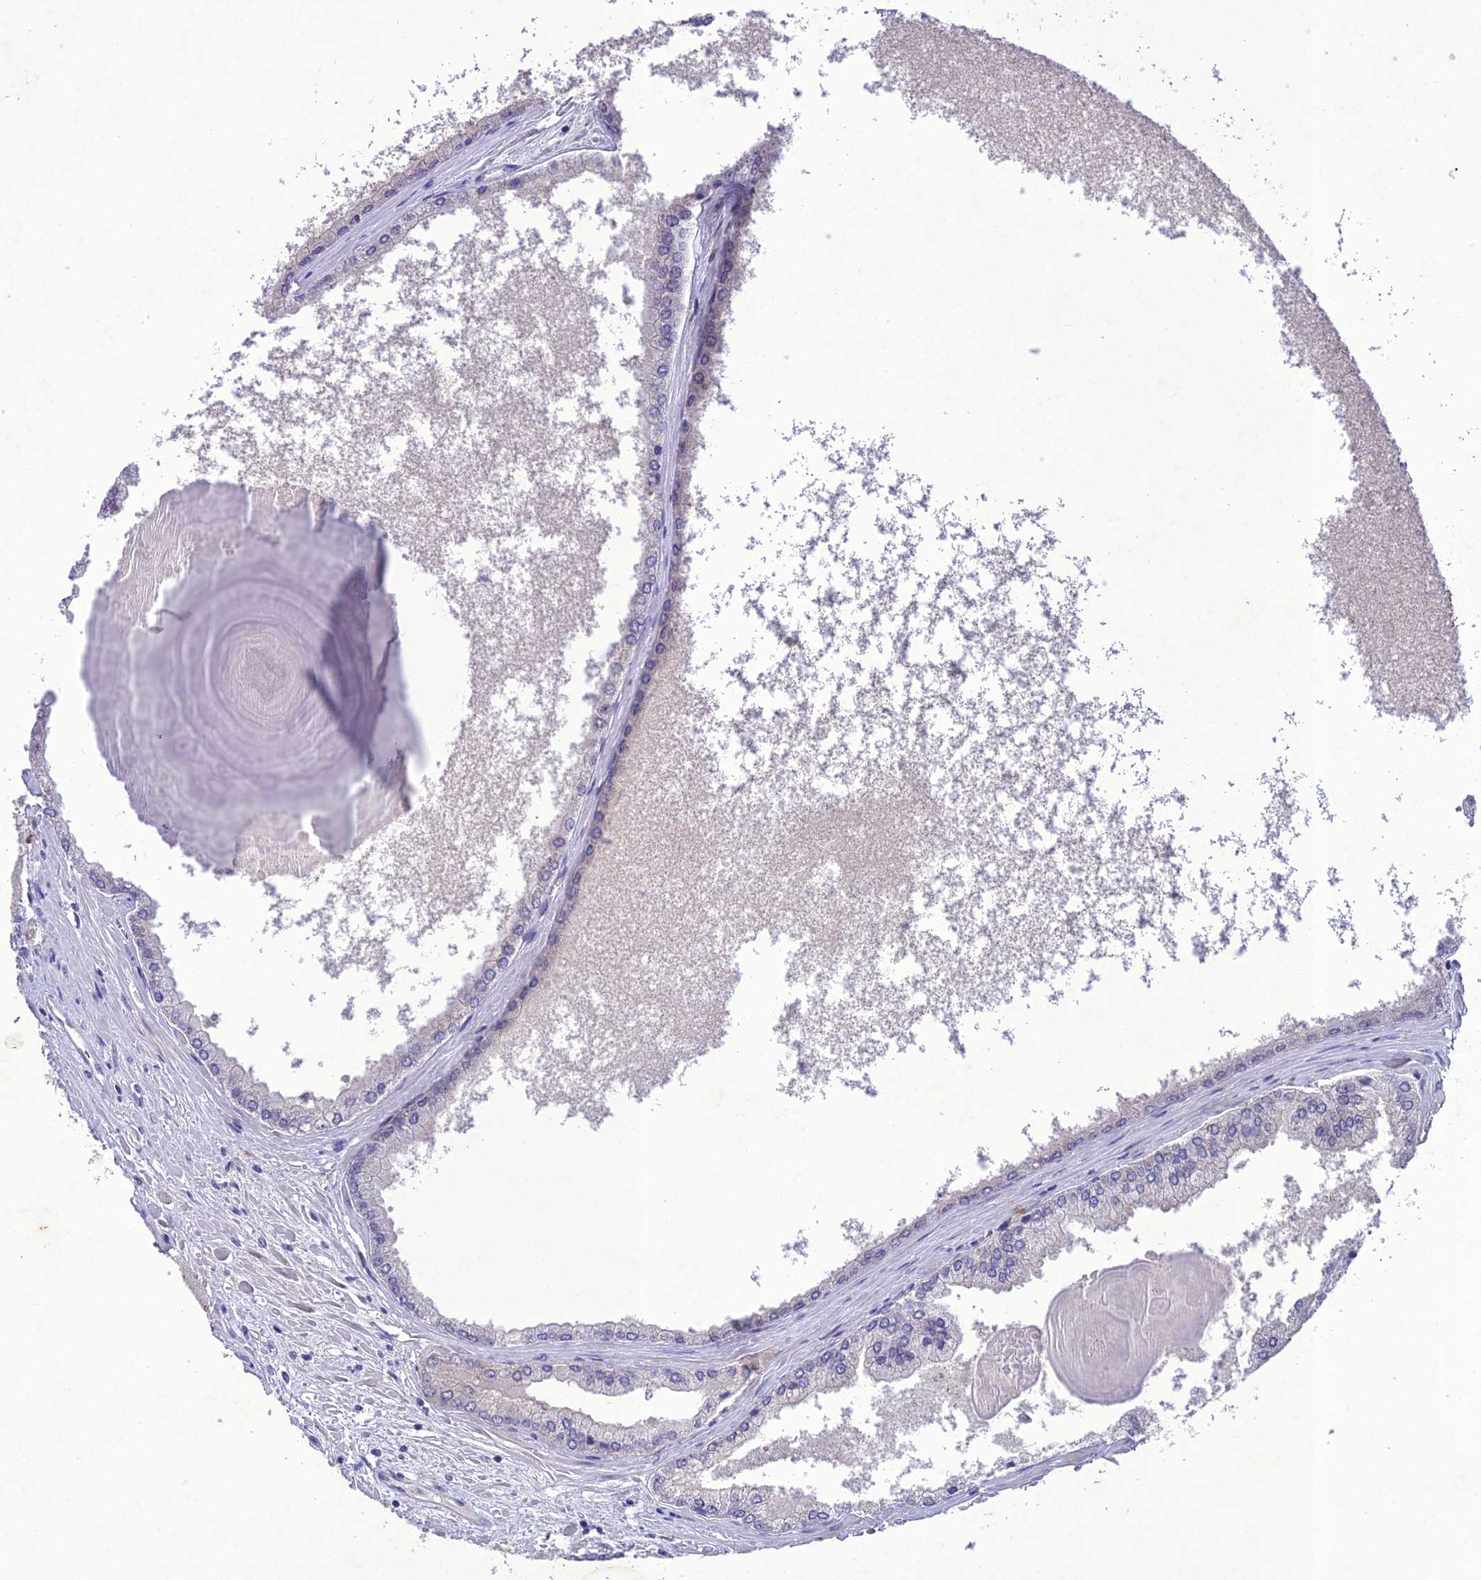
{"staining": {"intensity": "negative", "quantity": "none", "location": "none"}, "tissue": "prostate cancer", "cell_type": "Tumor cells", "image_type": "cancer", "snomed": [{"axis": "morphology", "description": "Adenocarcinoma, Low grade"}, {"axis": "topography", "description": "Prostate"}], "caption": "A photomicrograph of human prostate cancer (adenocarcinoma (low-grade)) is negative for staining in tumor cells. Brightfield microscopy of IHC stained with DAB (3,3'-diaminobenzidine) (brown) and hematoxylin (blue), captured at high magnification.", "gene": "ANKRD52", "patient": {"sex": "male", "age": 68}}